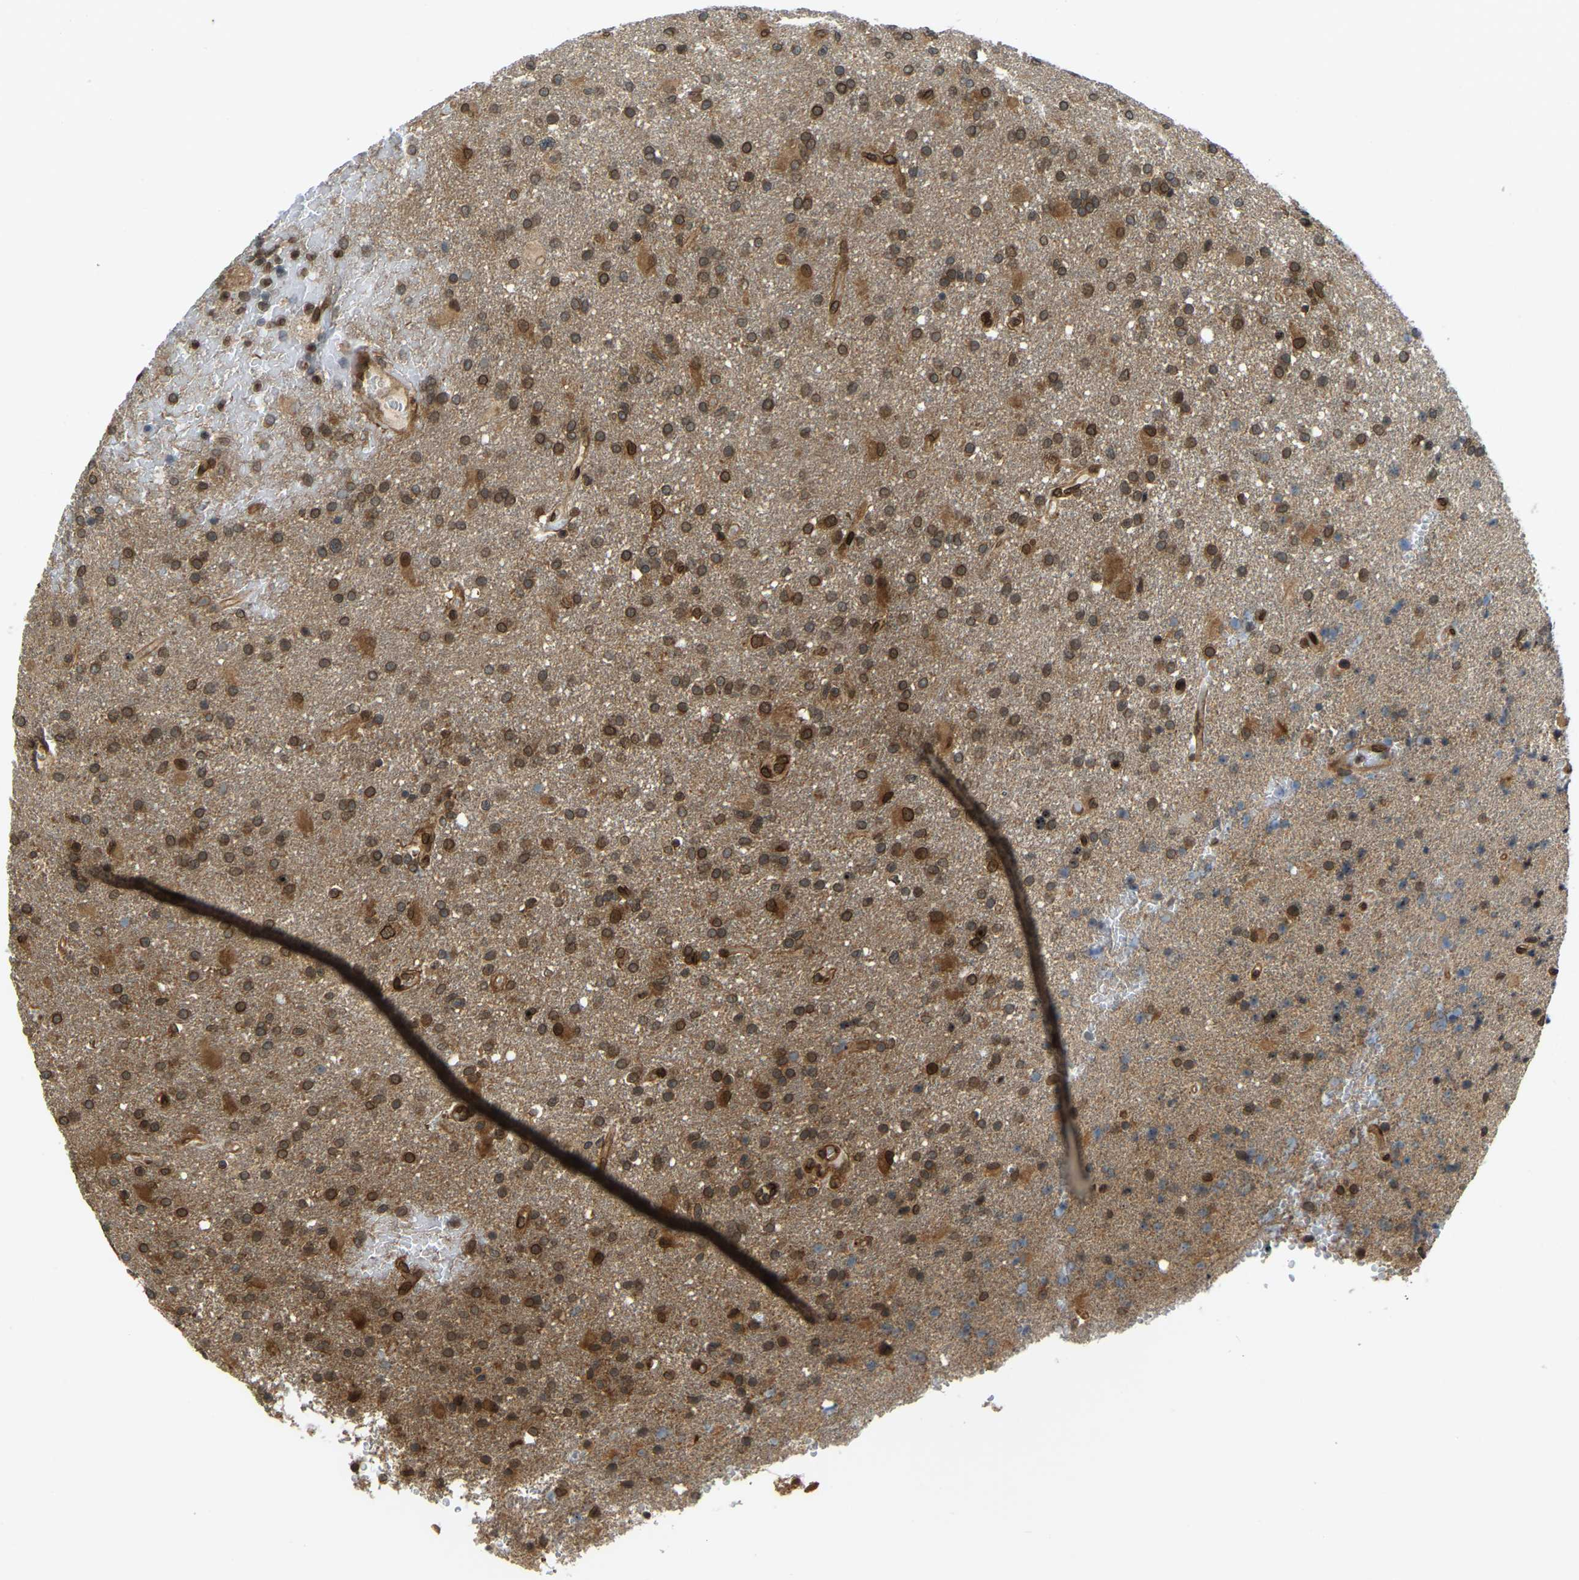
{"staining": {"intensity": "moderate", "quantity": ">75%", "location": "cytoplasmic/membranous,nuclear"}, "tissue": "glioma", "cell_type": "Tumor cells", "image_type": "cancer", "snomed": [{"axis": "morphology", "description": "Glioma, malignant, High grade"}, {"axis": "topography", "description": "Brain"}], "caption": "Malignant high-grade glioma stained with DAB IHC displays medium levels of moderate cytoplasmic/membranous and nuclear expression in about >75% of tumor cells.", "gene": "SYNE1", "patient": {"sex": "male", "age": 72}}